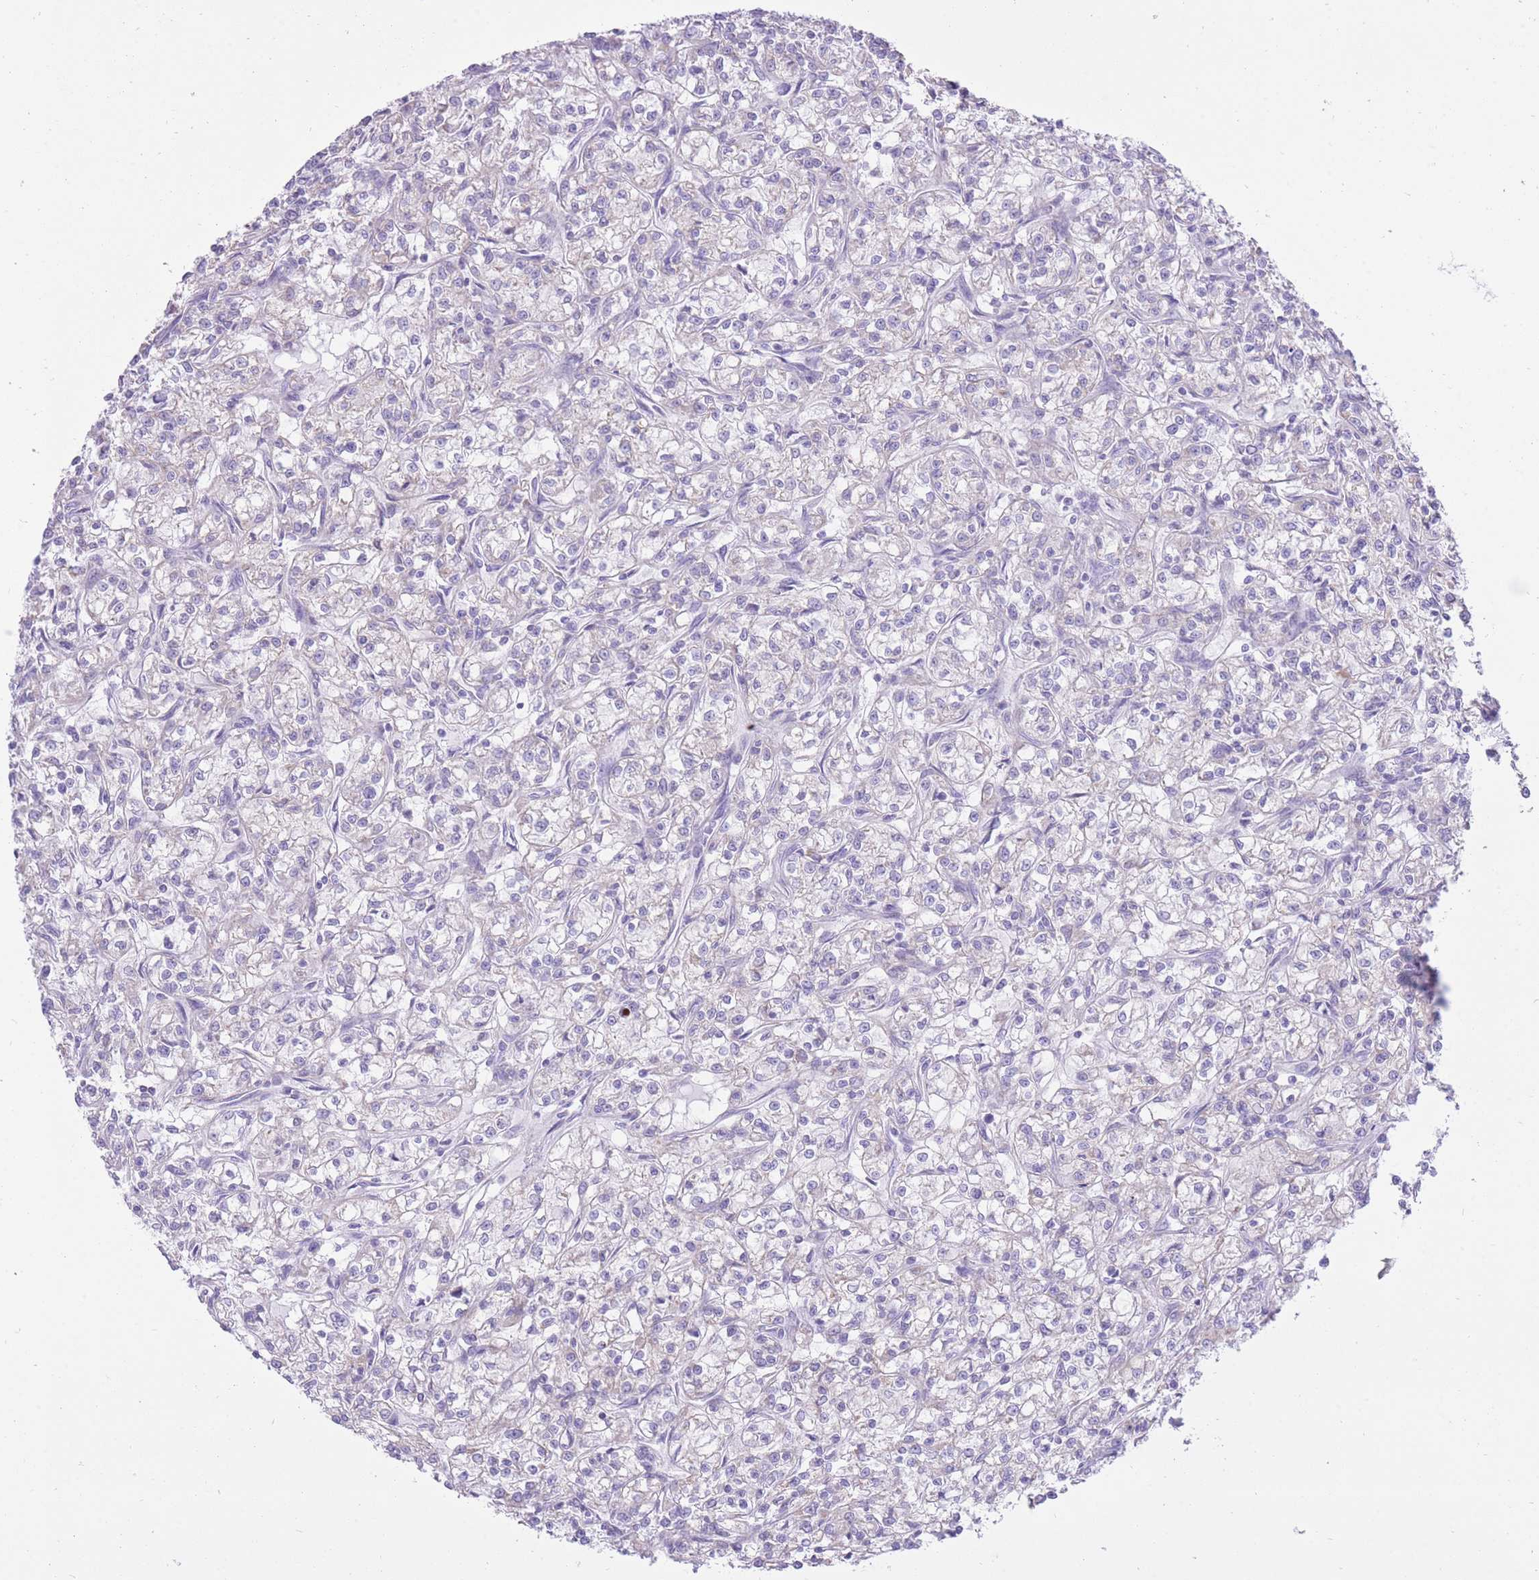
{"staining": {"intensity": "negative", "quantity": "none", "location": "none"}, "tissue": "renal cancer", "cell_type": "Tumor cells", "image_type": "cancer", "snomed": [{"axis": "morphology", "description": "Adenocarcinoma, NOS"}, {"axis": "topography", "description": "Kidney"}], "caption": "Protein analysis of renal cancer demonstrates no significant expression in tumor cells.", "gene": "SLC4A4", "patient": {"sex": "female", "age": 59}}